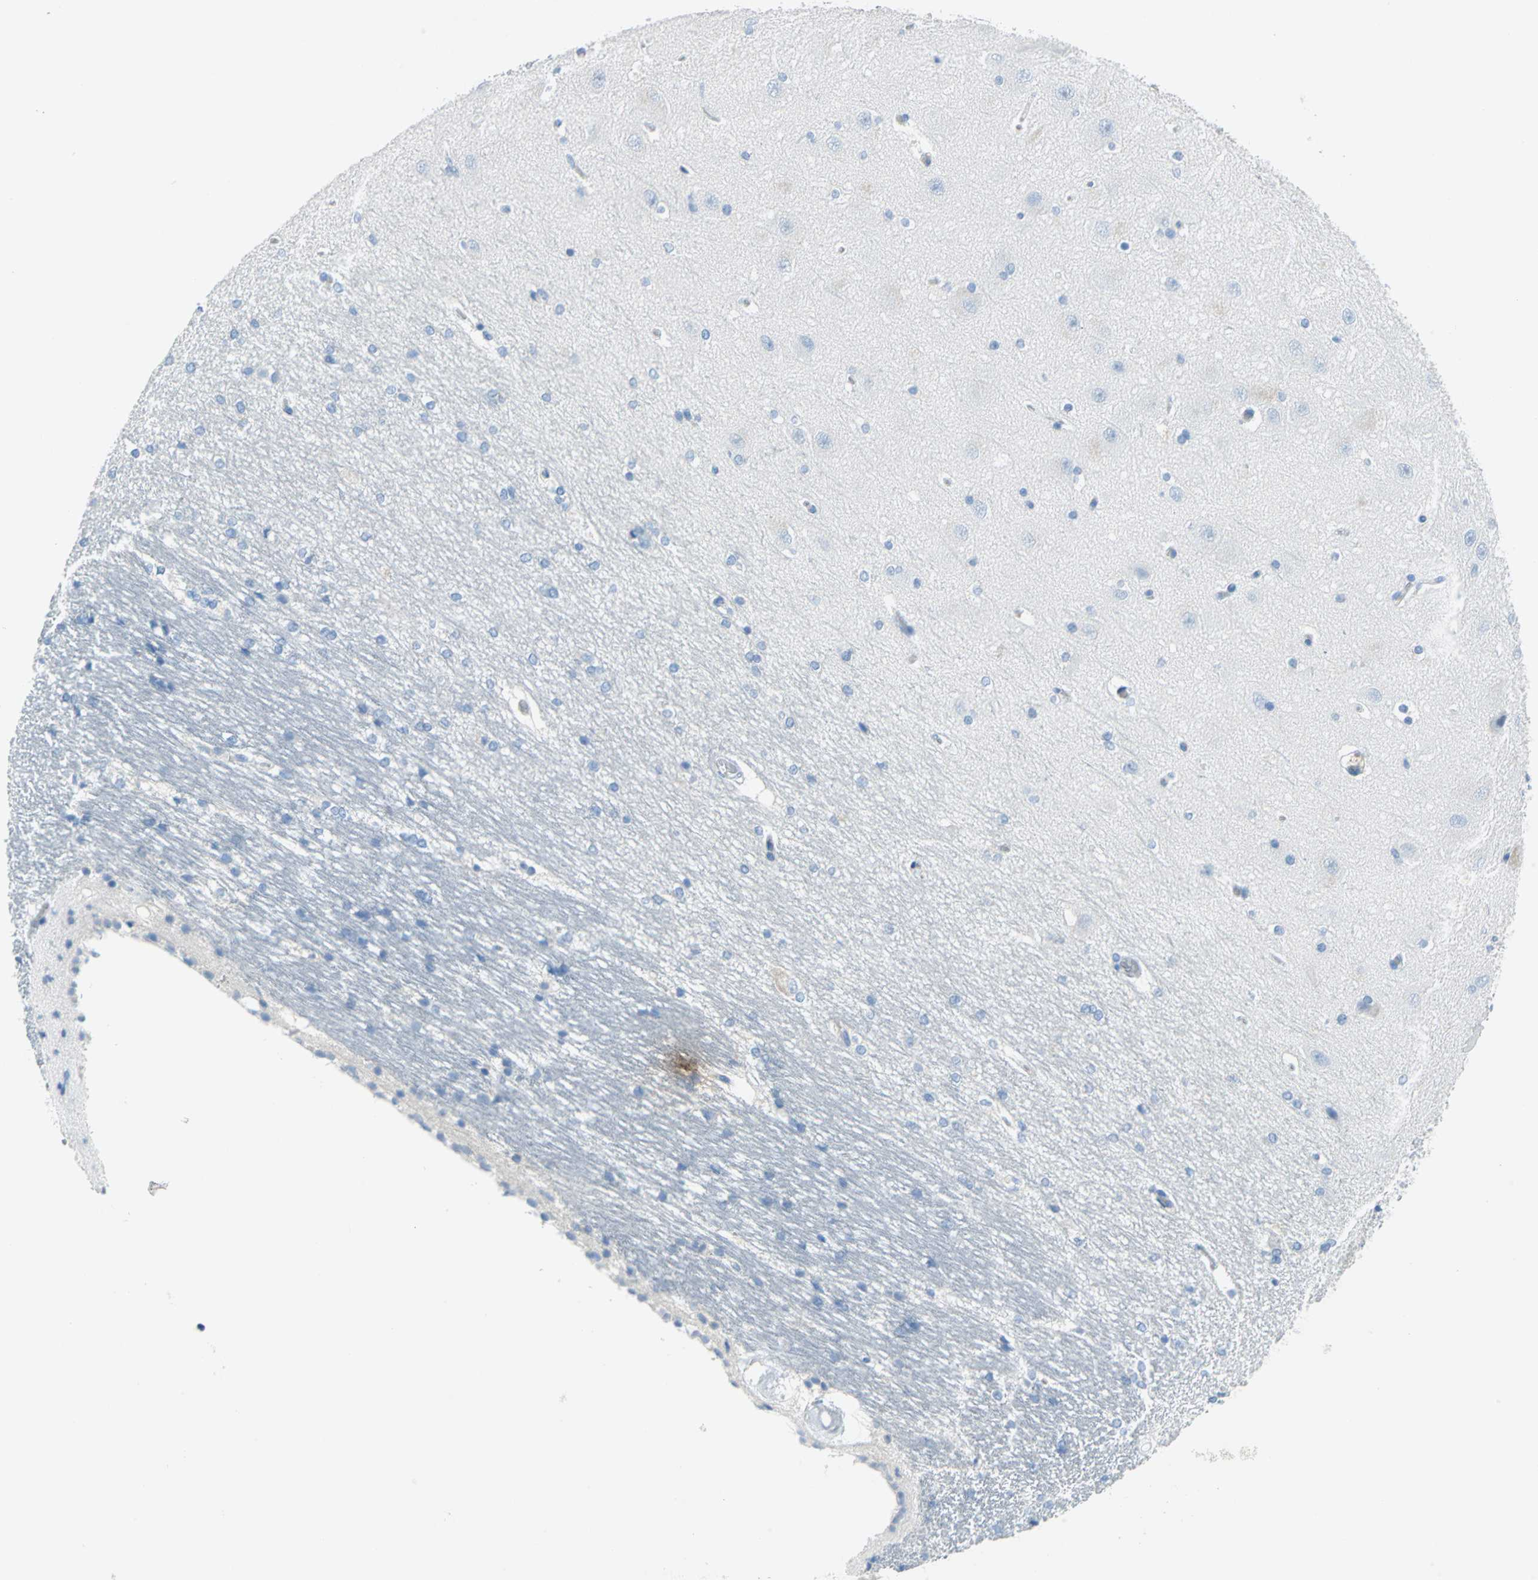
{"staining": {"intensity": "negative", "quantity": "none", "location": "none"}, "tissue": "hippocampus", "cell_type": "Glial cells", "image_type": "normal", "snomed": [{"axis": "morphology", "description": "Normal tissue, NOS"}, {"axis": "topography", "description": "Hippocampus"}], "caption": "Hippocampus was stained to show a protein in brown. There is no significant expression in glial cells. The staining is performed using DAB brown chromogen with nuclei counter-stained in using hematoxylin.", "gene": "SFN", "patient": {"sex": "female", "age": 19}}